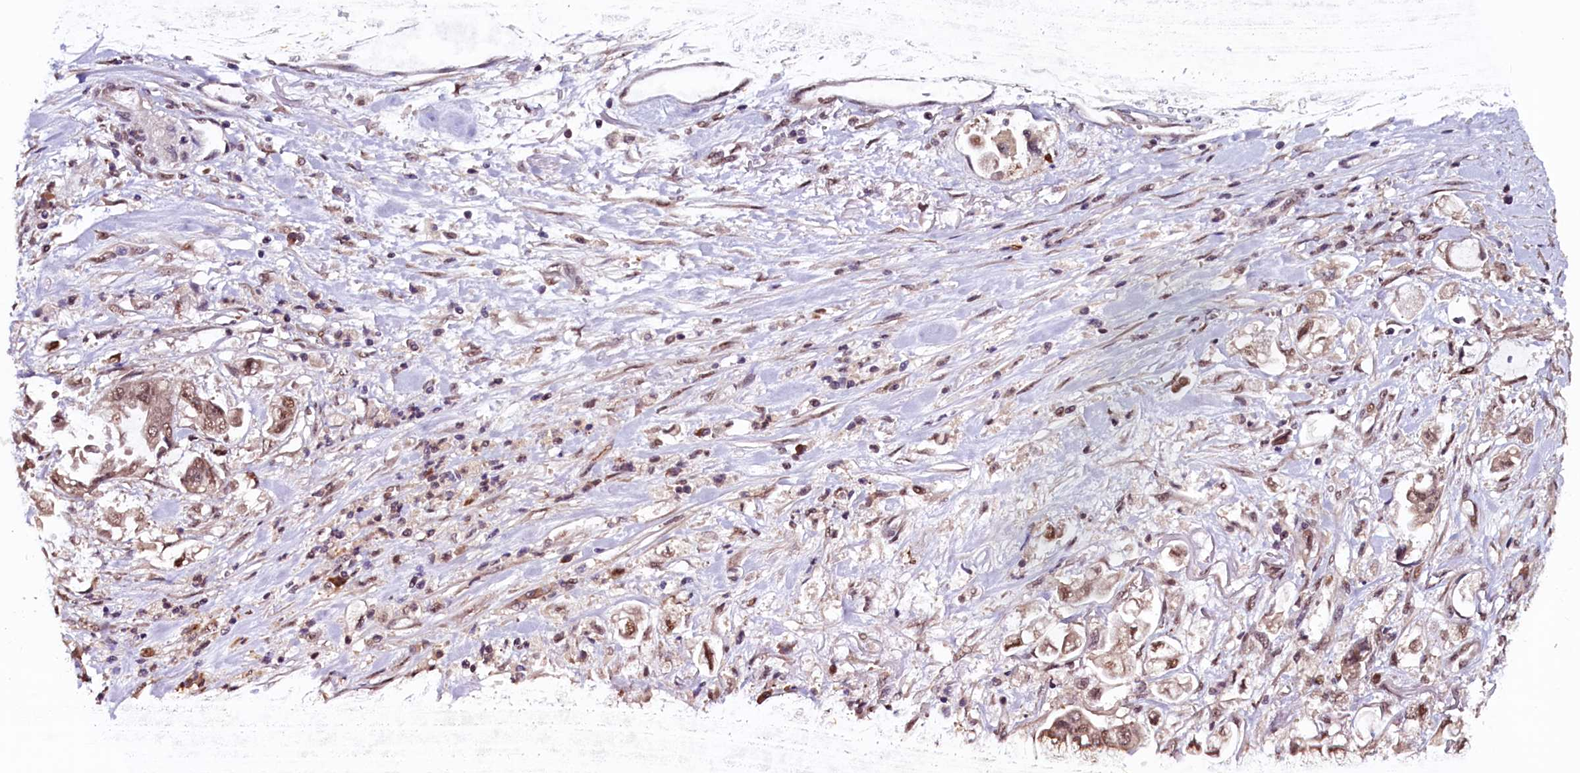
{"staining": {"intensity": "weak", "quantity": ">75%", "location": "nuclear"}, "tissue": "stomach cancer", "cell_type": "Tumor cells", "image_type": "cancer", "snomed": [{"axis": "morphology", "description": "Adenocarcinoma, NOS"}, {"axis": "topography", "description": "Stomach"}], "caption": "The immunohistochemical stain labels weak nuclear positivity in tumor cells of stomach cancer (adenocarcinoma) tissue.", "gene": "RNMT", "patient": {"sex": "male", "age": 62}}